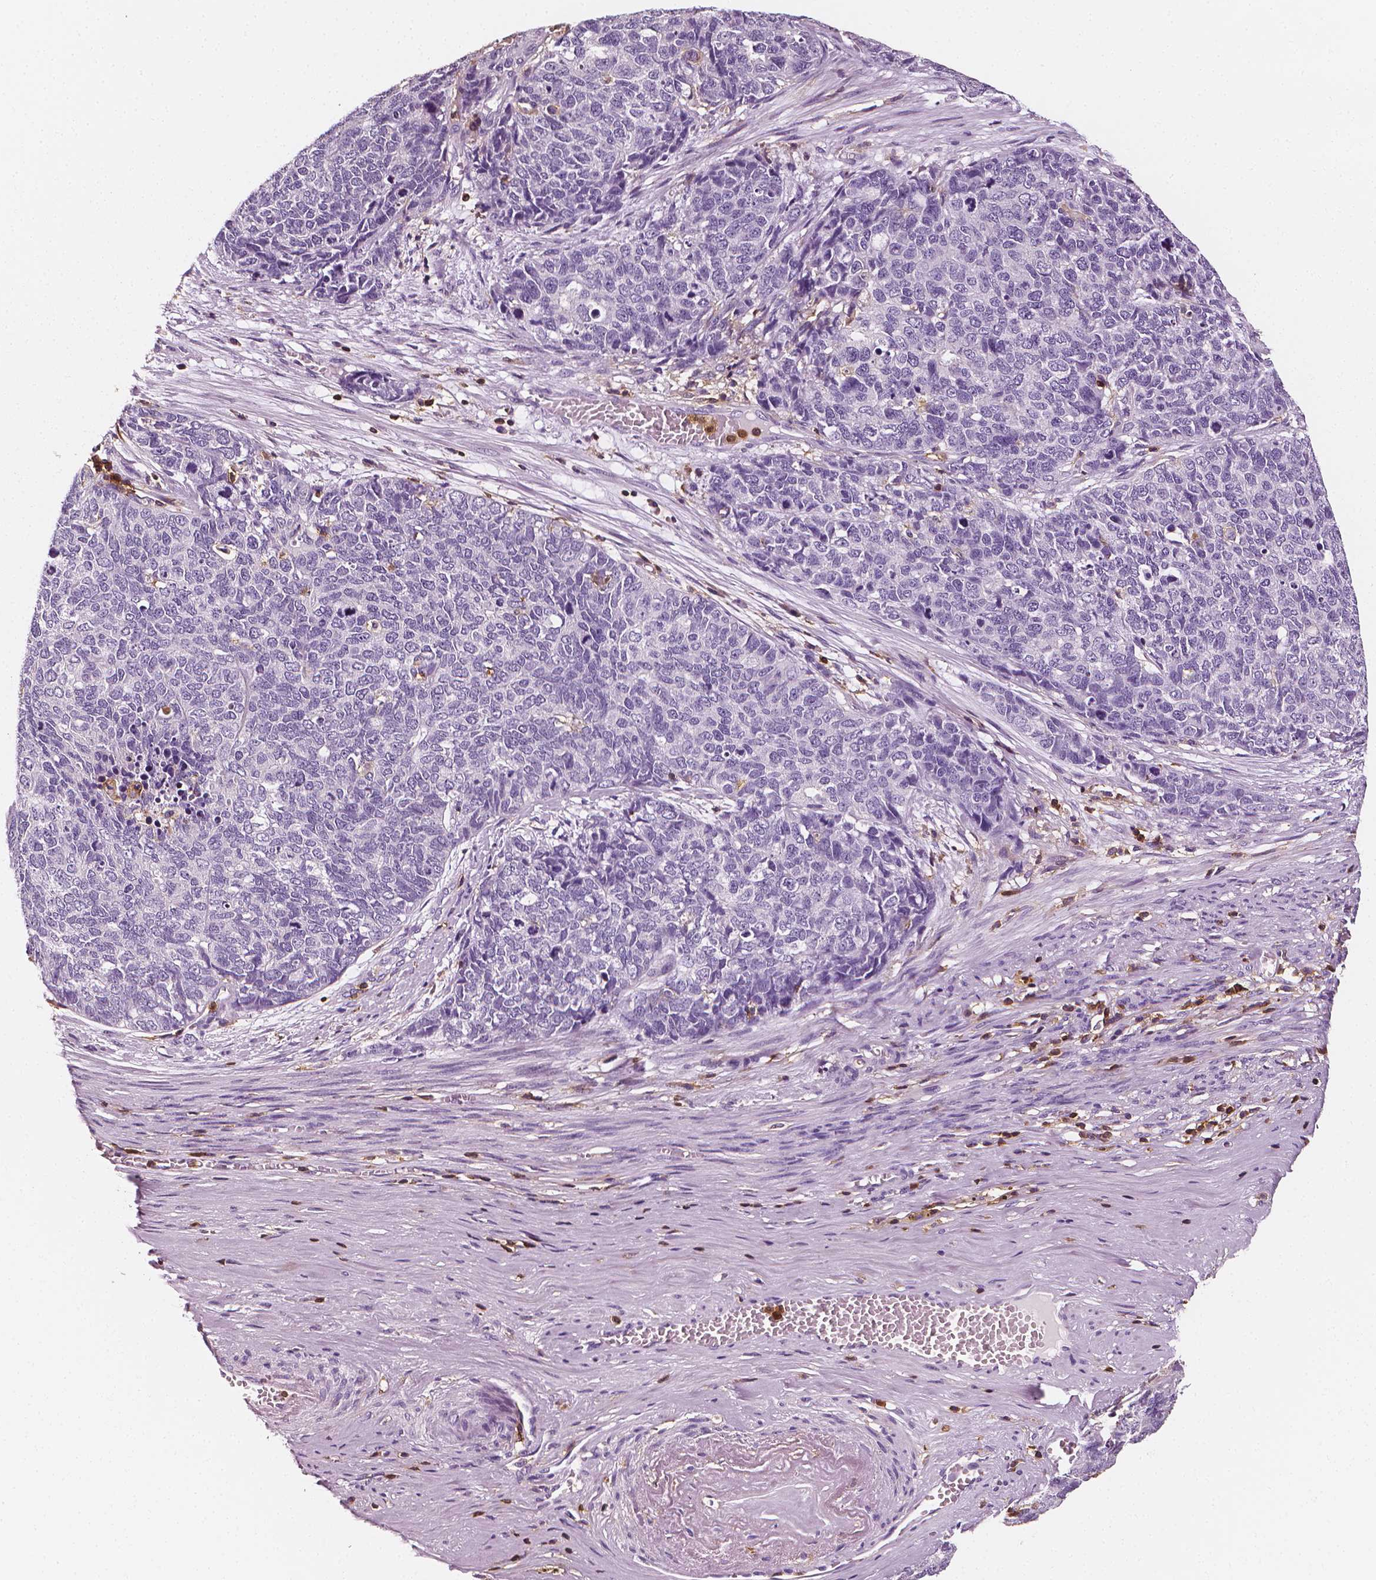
{"staining": {"intensity": "negative", "quantity": "none", "location": "none"}, "tissue": "cervical cancer", "cell_type": "Tumor cells", "image_type": "cancer", "snomed": [{"axis": "morphology", "description": "Squamous cell carcinoma, NOS"}, {"axis": "topography", "description": "Cervix"}], "caption": "High magnification brightfield microscopy of squamous cell carcinoma (cervical) stained with DAB (3,3'-diaminobenzidine) (brown) and counterstained with hematoxylin (blue): tumor cells show no significant staining.", "gene": "PTPRC", "patient": {"sex": "female", "age": 63}}